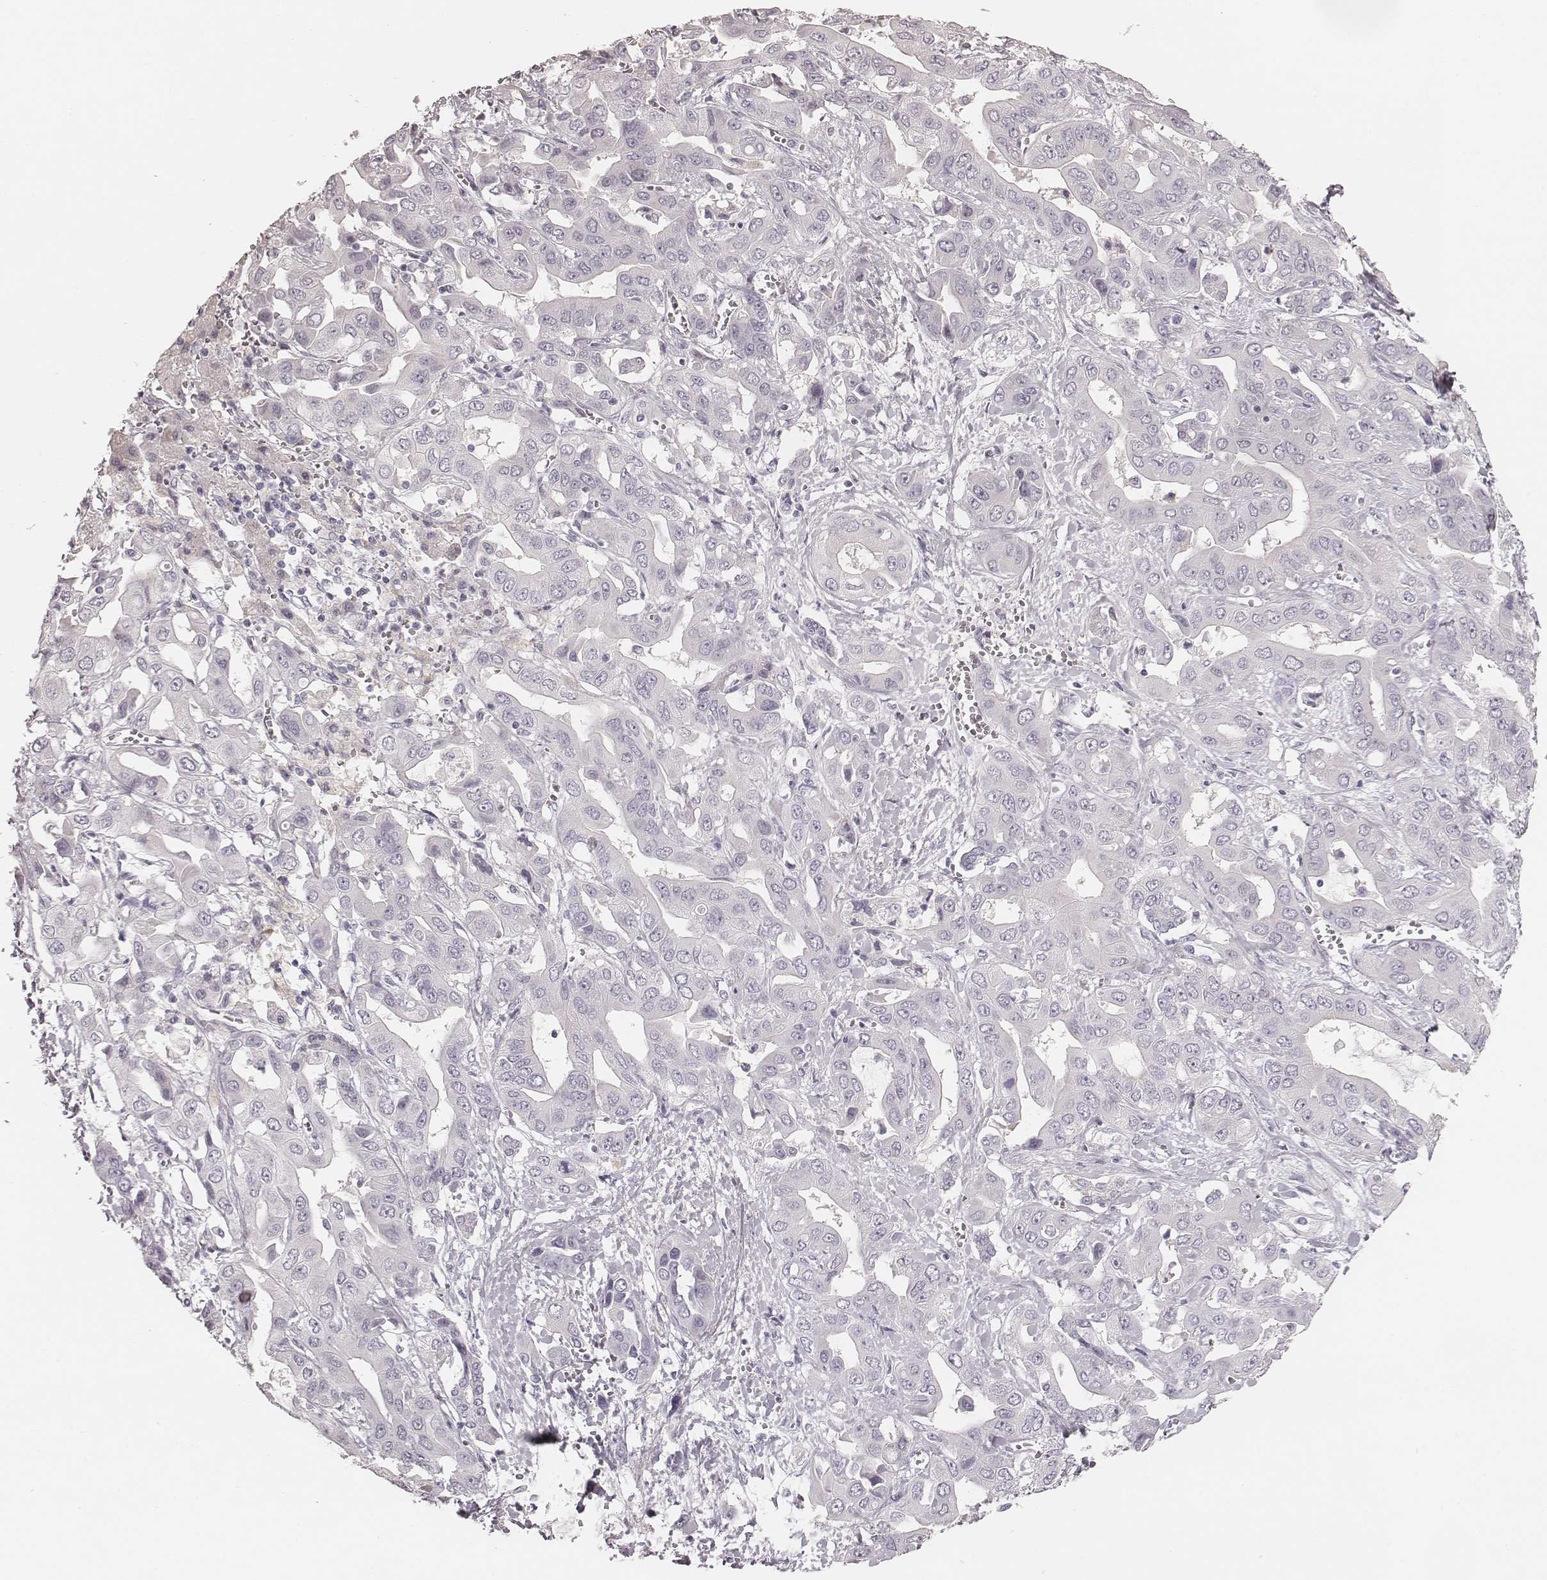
{"staining": {"intensity": "negative", "quantity": "none", "location": "none"}, "tissue": "liver cancer", "cell_type": "Tumor cells", "image_type": "cancer", "snomed": [{"axis": "morphology", "description": "Cholangiocarcinoma"}, {"axis": "topography", "description": "Liver"}], "caption": "Immunohistochemical staining of liver cholangiocarcinoma demonstrates no significant staining in tumor cells. (Stains: DAB (3,3'-diaminobenzidine) immunohistochemistry with hematoxylin counter stain, Microscopy: brightfield microscopy at high magnification).", "gene": "ZP4", "patient": {"sex": "female", "age": 52}}